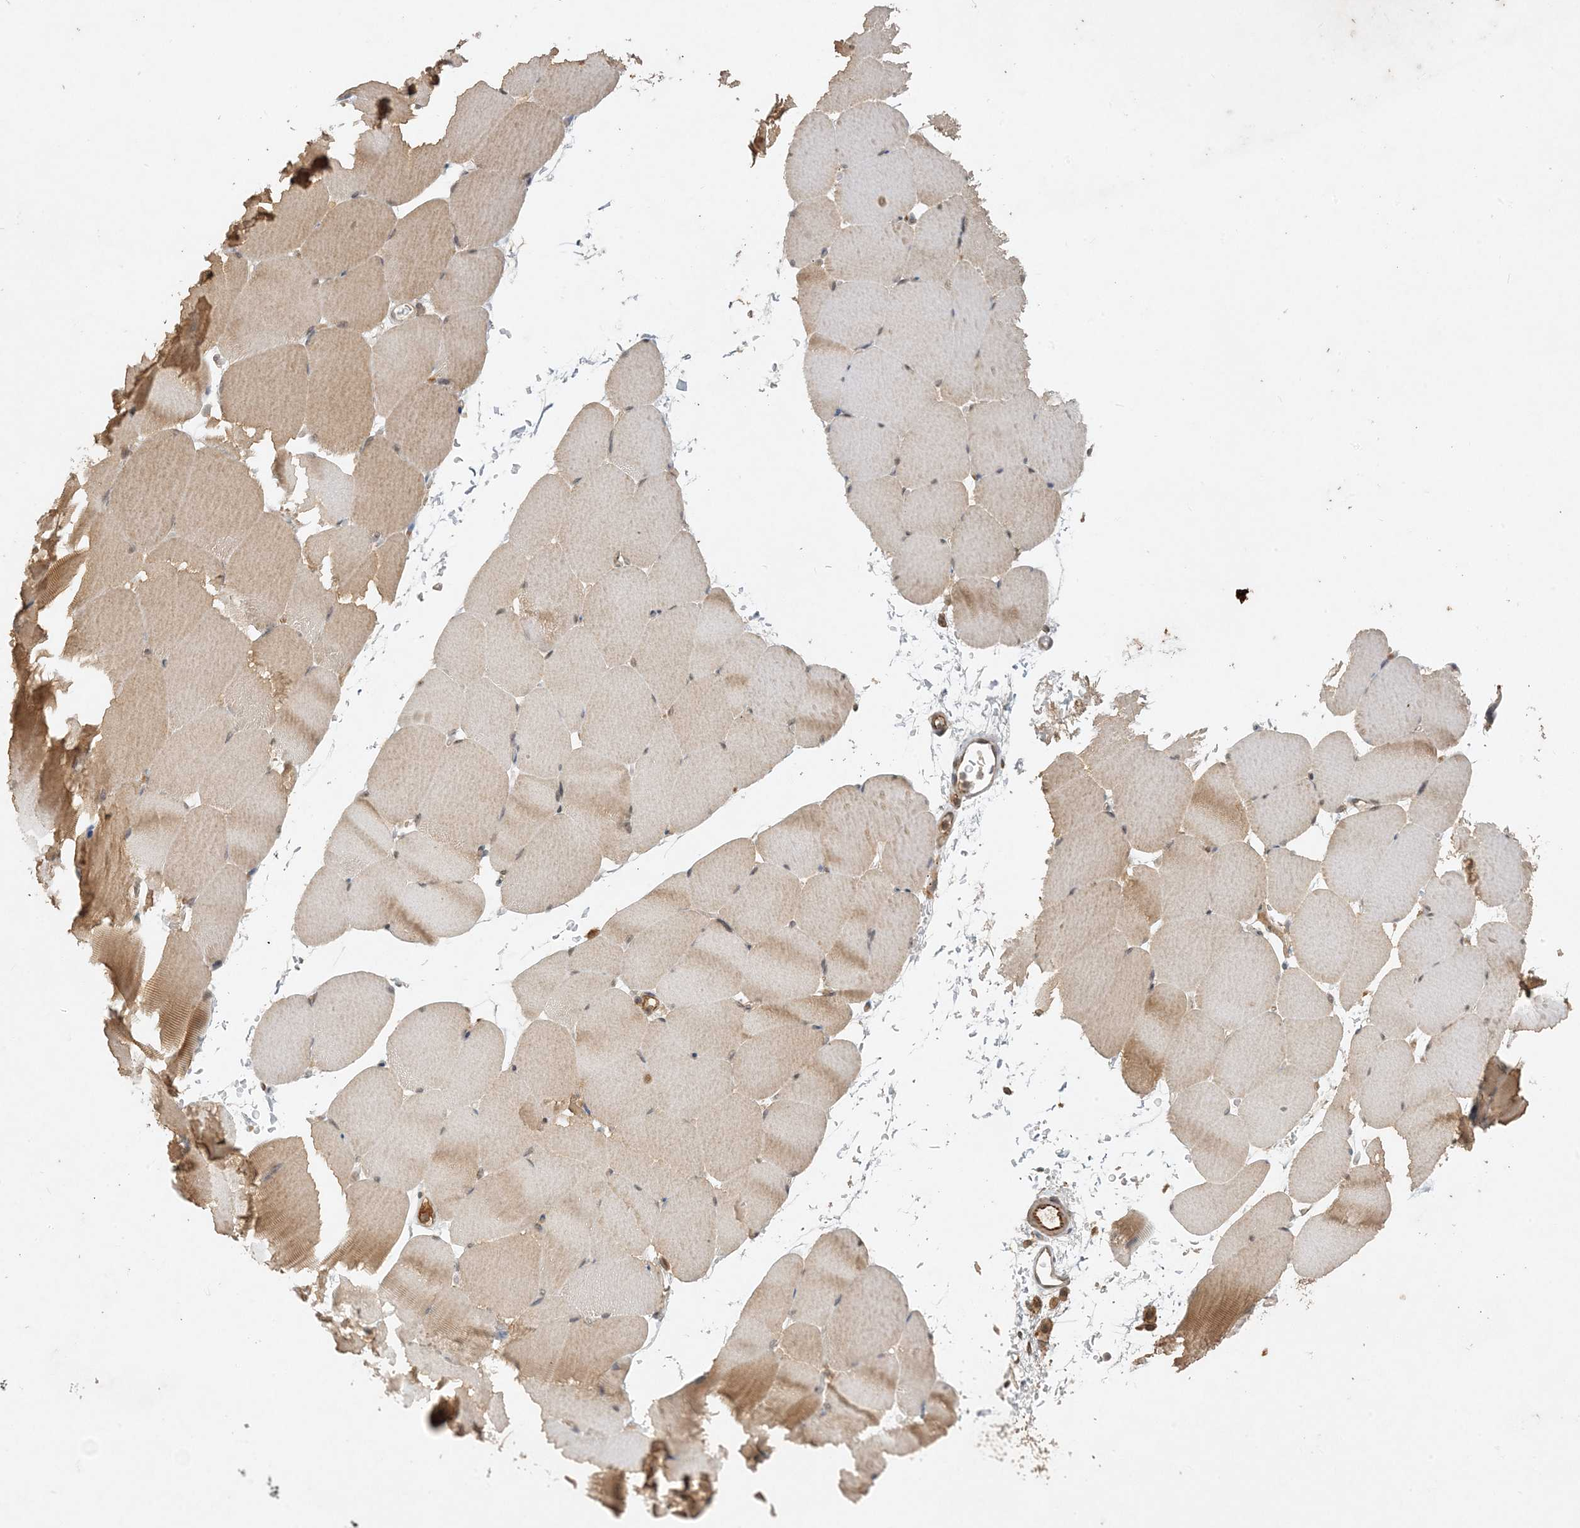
{"staining": {"intensity": "moderate", "quantity": "25%-75%", "location": "cytoplasmic/membranous"}, "tissue": "skeletal muscle", "cell_type": "Myocytes", "image_type": "normal", "snomed": [{"axis": "morphology", "description": "Normal tissue, NOS"}, {"axis": "topography", "description": "Skeletal muscle"}, {"axis": "topography", "description": "Parathyroid gland"}], "caption": "Immunohistochemical staining of benign skeletal muscle reveals 25%-75% levels of moderate cytoplasmic/membranous protein staining in approximately 25%-75% of myocytes. (Stains: DAB in brown, nuclei in blue, Microscopy: brightfield microscopy at high magnification).", "gene": "ZCCHC4", "patient": {"sex": "female", "age": 37}}